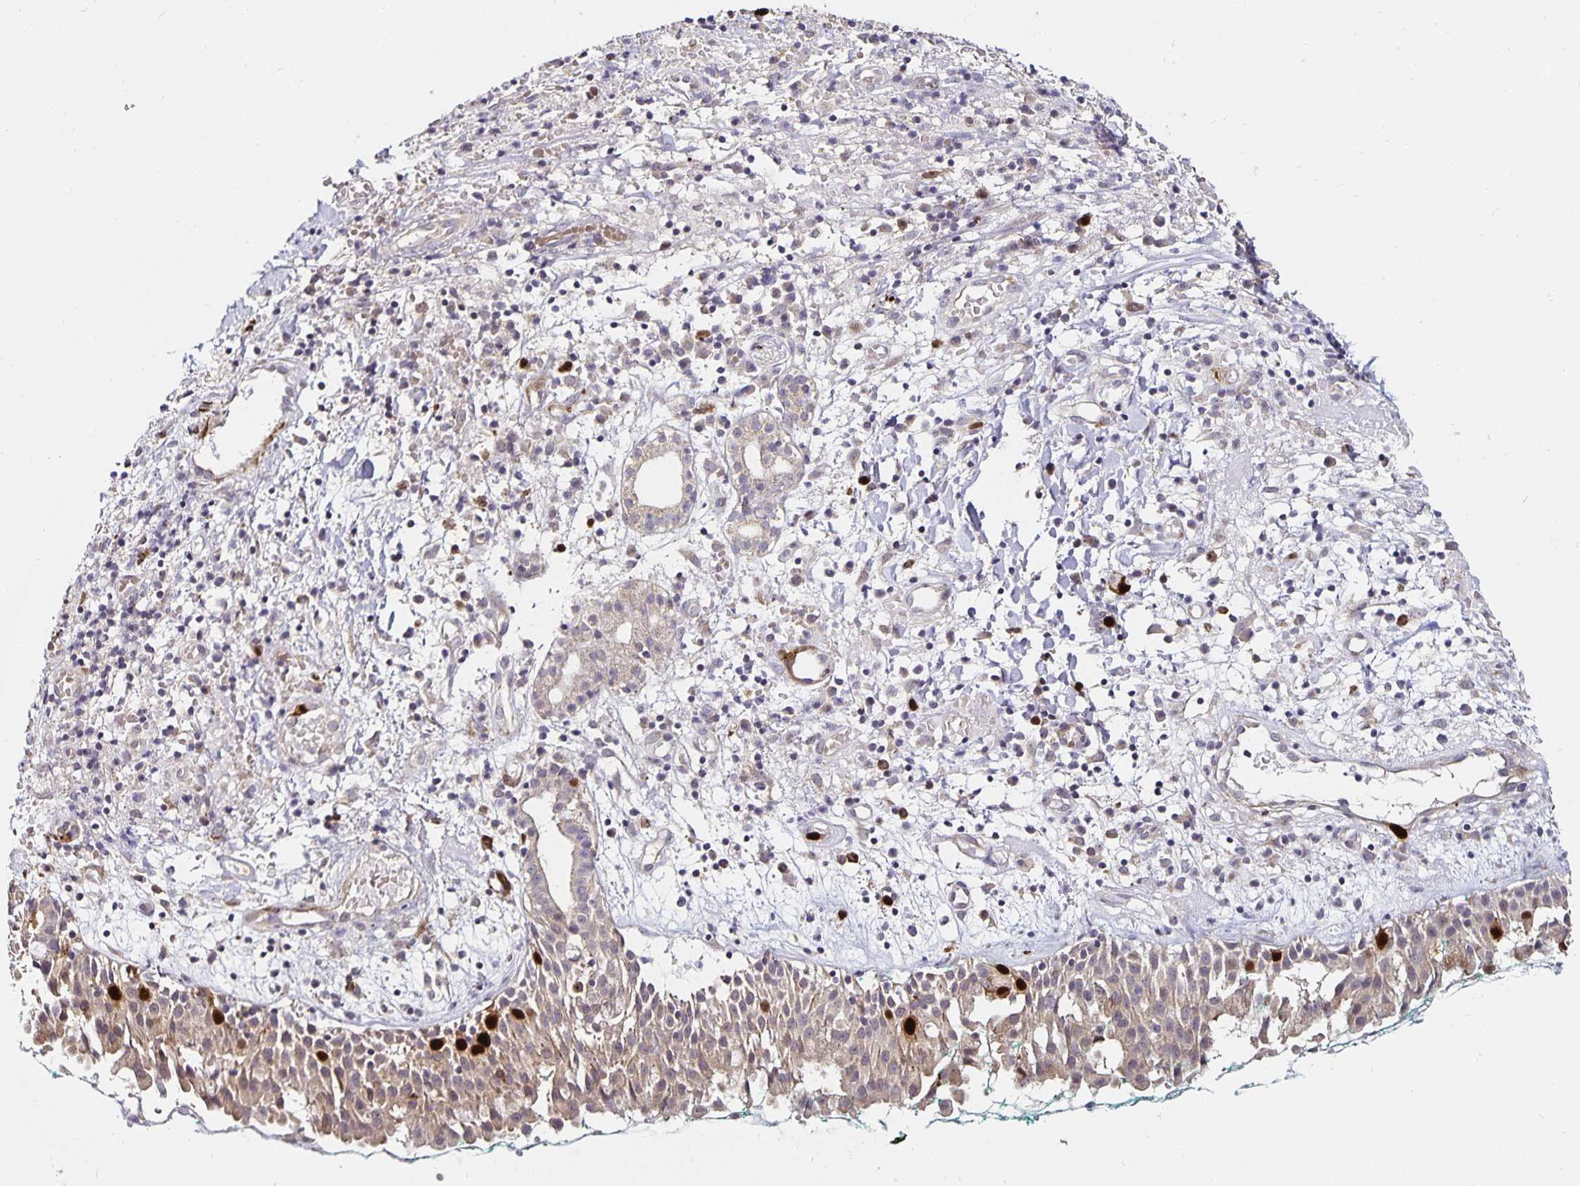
{"staining": {"intensity": "strong", "quantity": "<25%", "location": "nuclear"}, "tissue": "nasopharynx", "cell_type": "Respiratory epithelial cells", "image_type": "normal", "snomed": [{"axis": "morphology", "description": "Normal tissue, NOS"}, {"axis": "morphology", "description": "Basal cell carcinoma"}, {"axis": "topography", "description": "Cartilage tissue"}, {"axis": "topography", "description": "Nasopharynx"}, {"axis": "topography", "description": "Oral tissue"}], "caption": "Immunohistochemical staining of unremarkable human nasopharynx exhibits strong nuclear protein staining in about <25% of respiratory epithelial cells.", "gene": "ANLN", "patient": {"sex": "female", "age": 77}}